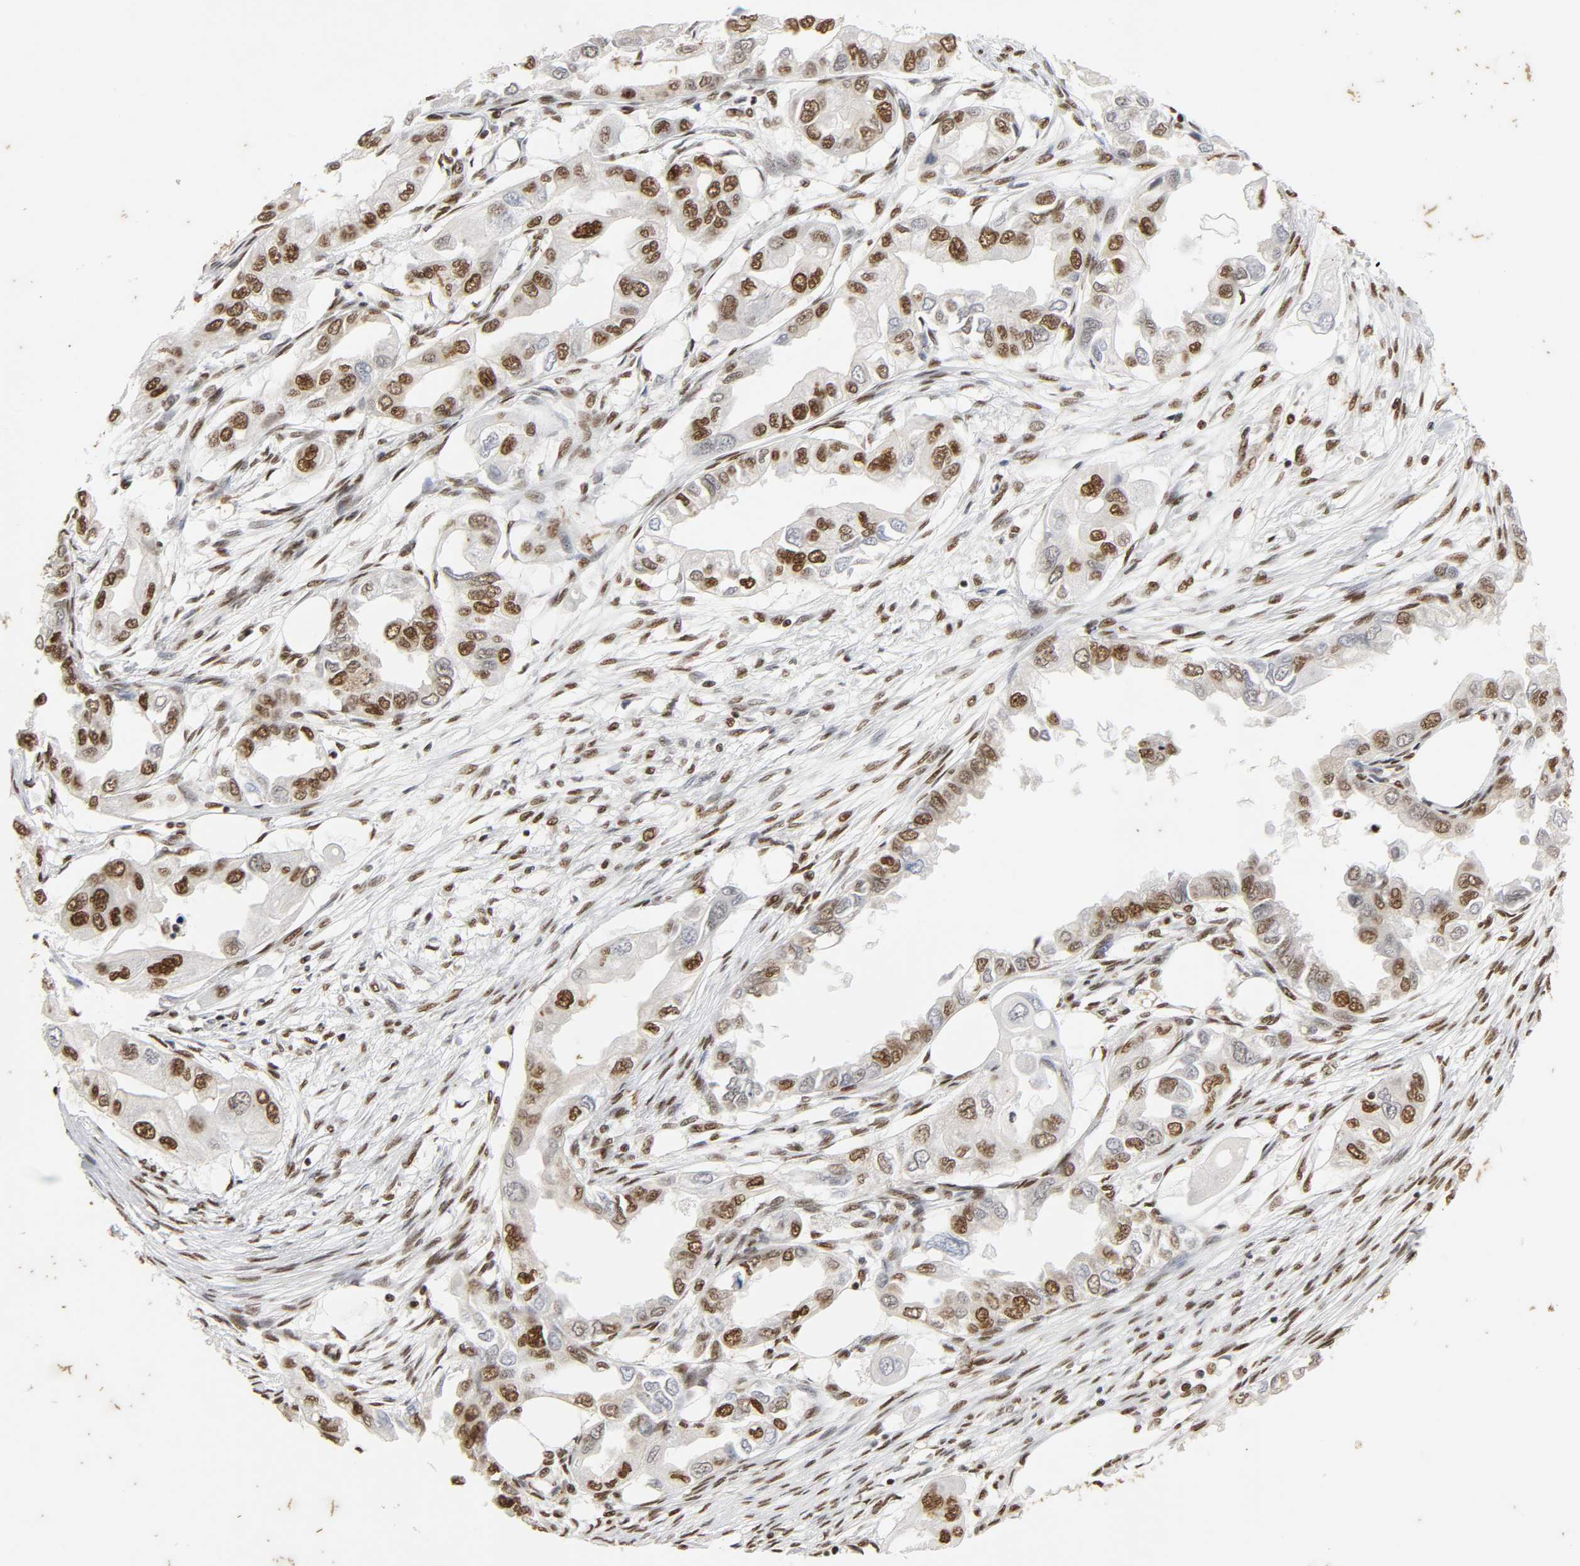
{"staining": {"intensity": "moderate", "quantity": "25%-75%", "location": "nuclear"}, "tissue": "endometrial cancer", "cell_type": "Tumor cells", "image_type": "cancer", "snomed": [{"axis": "morphology", "description": "Adenocarcinoma, NOS"}, {"axis": "topography", "description": "Endometrium"}], "caption": "DAB immunohistochemical staining of endometrial cancer (adenocarcinoma) displays moderate nuclear protein expression in approximately 25%-75% of tumor cells.", "gene": "HNRNPC", "patient": {"sex": "female", "age": 67}}